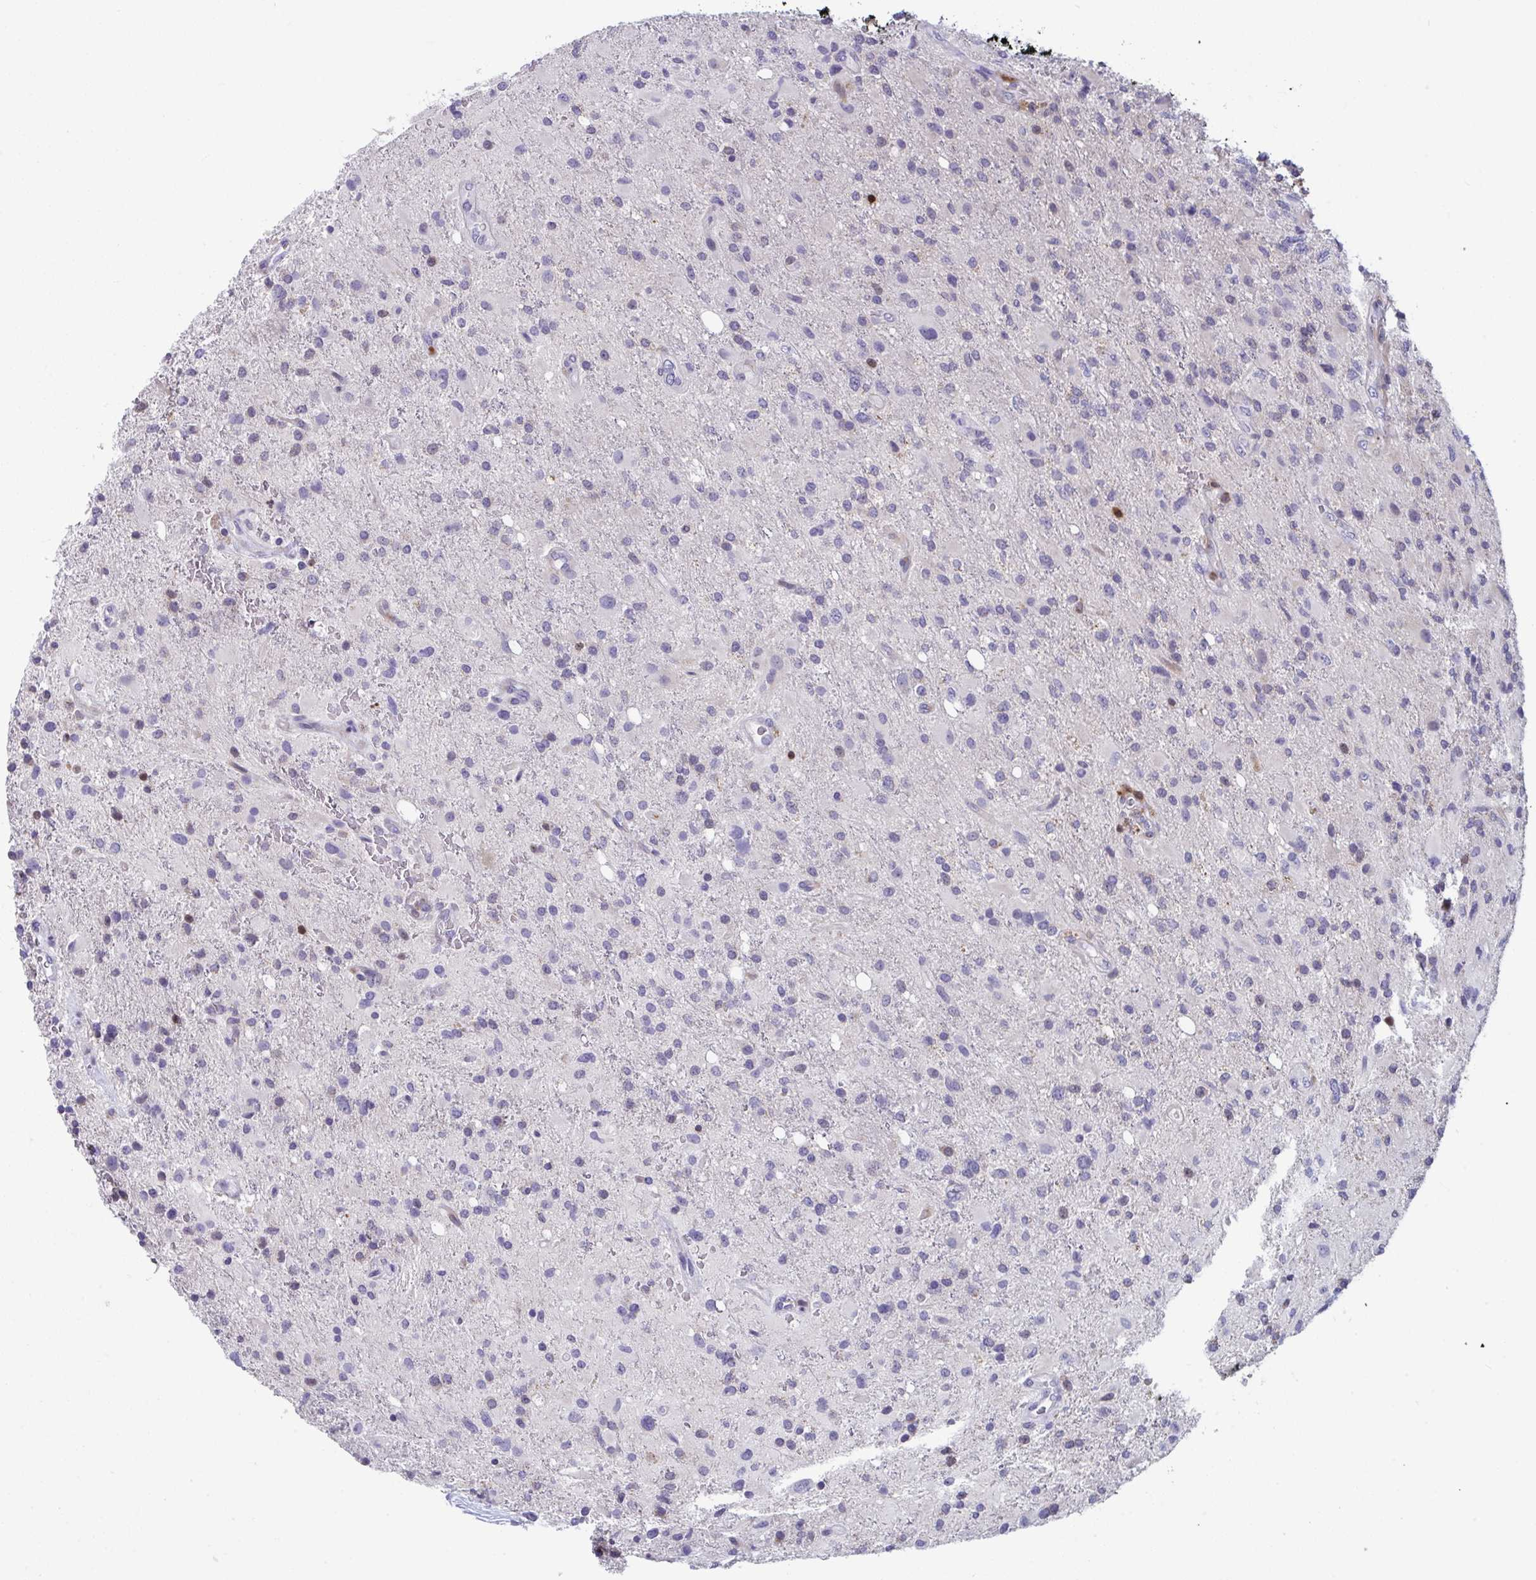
{"staining": {"intensity": "negative", "quantity": "none", "location": "none"}, "tissue": "glioma", "cell_type": "Tumor cells", "image_type": "cancer", "snomed": [{"axis": "morphology", "description": "Glioma, malignant, High grade"}, {"axis": "topography", "description": "Brain"}], "caption": "Malignant glioma (high-grade) was stained to show a protein in brown. There is no significant staining in tumor cells.", "gene": "AOC2", "patient": {"sex": "male", "age": 53}}